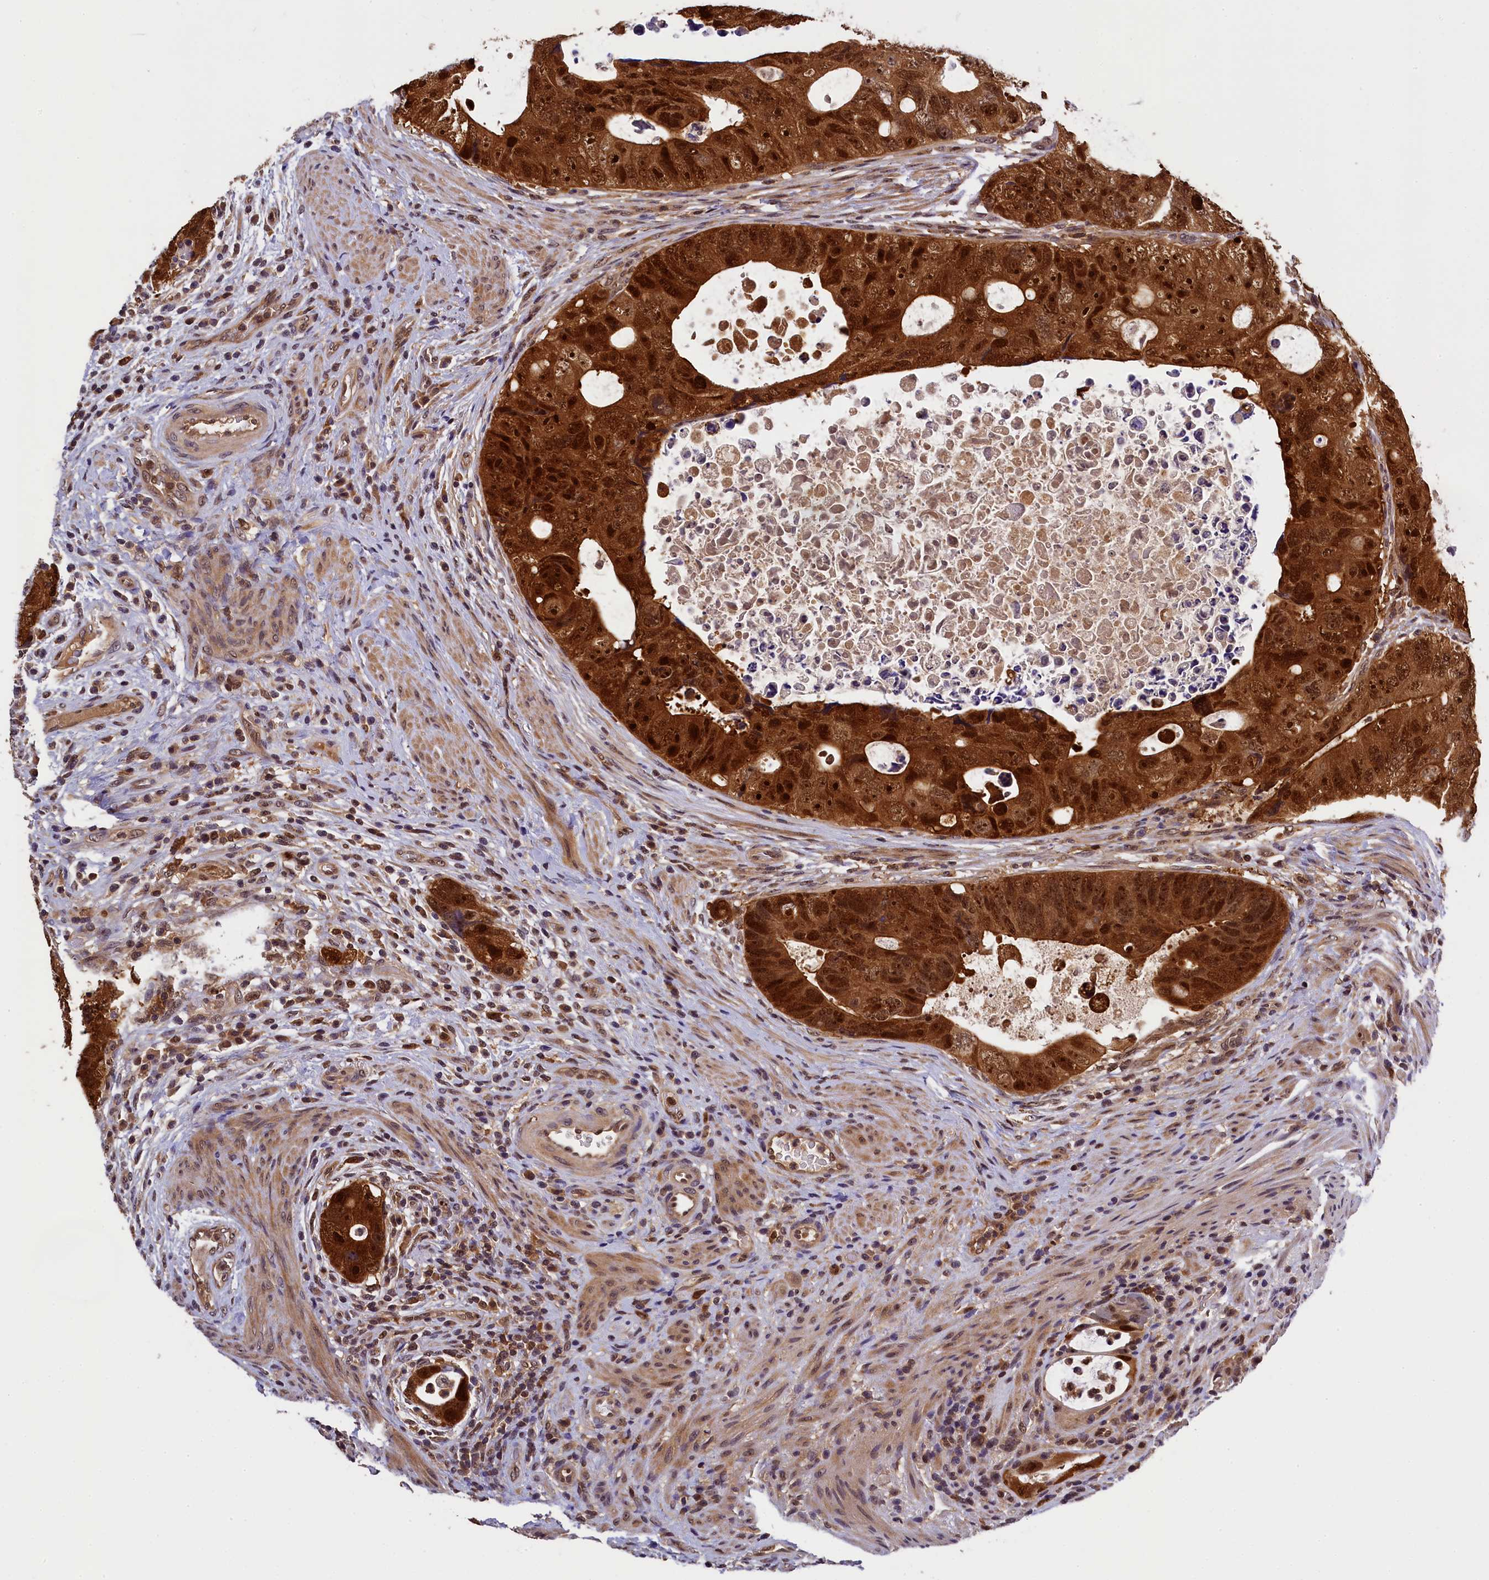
{"staining": {"intensity": "strong", "quantity": ">75%", "location": "cytoplasmic/membranous,nuclear"}, "tissue": "colorectal cancer", "cell_type": "Tumor cells", "image_type": "cancer", "snomed": [{"axis": "morphology", "description": "Adenocarcinoma, NOS"}, {"axis": "topography", "description": "Rectum"}], "caption": "Tumor cells show high levels of strong cytoplasmic/membranous and nuclear expression in approximately >75% of cells in colorectal cancer (adenocarcinoma).", "gene": "EIF6", "patient": {"sex": "male", "age": 59}}